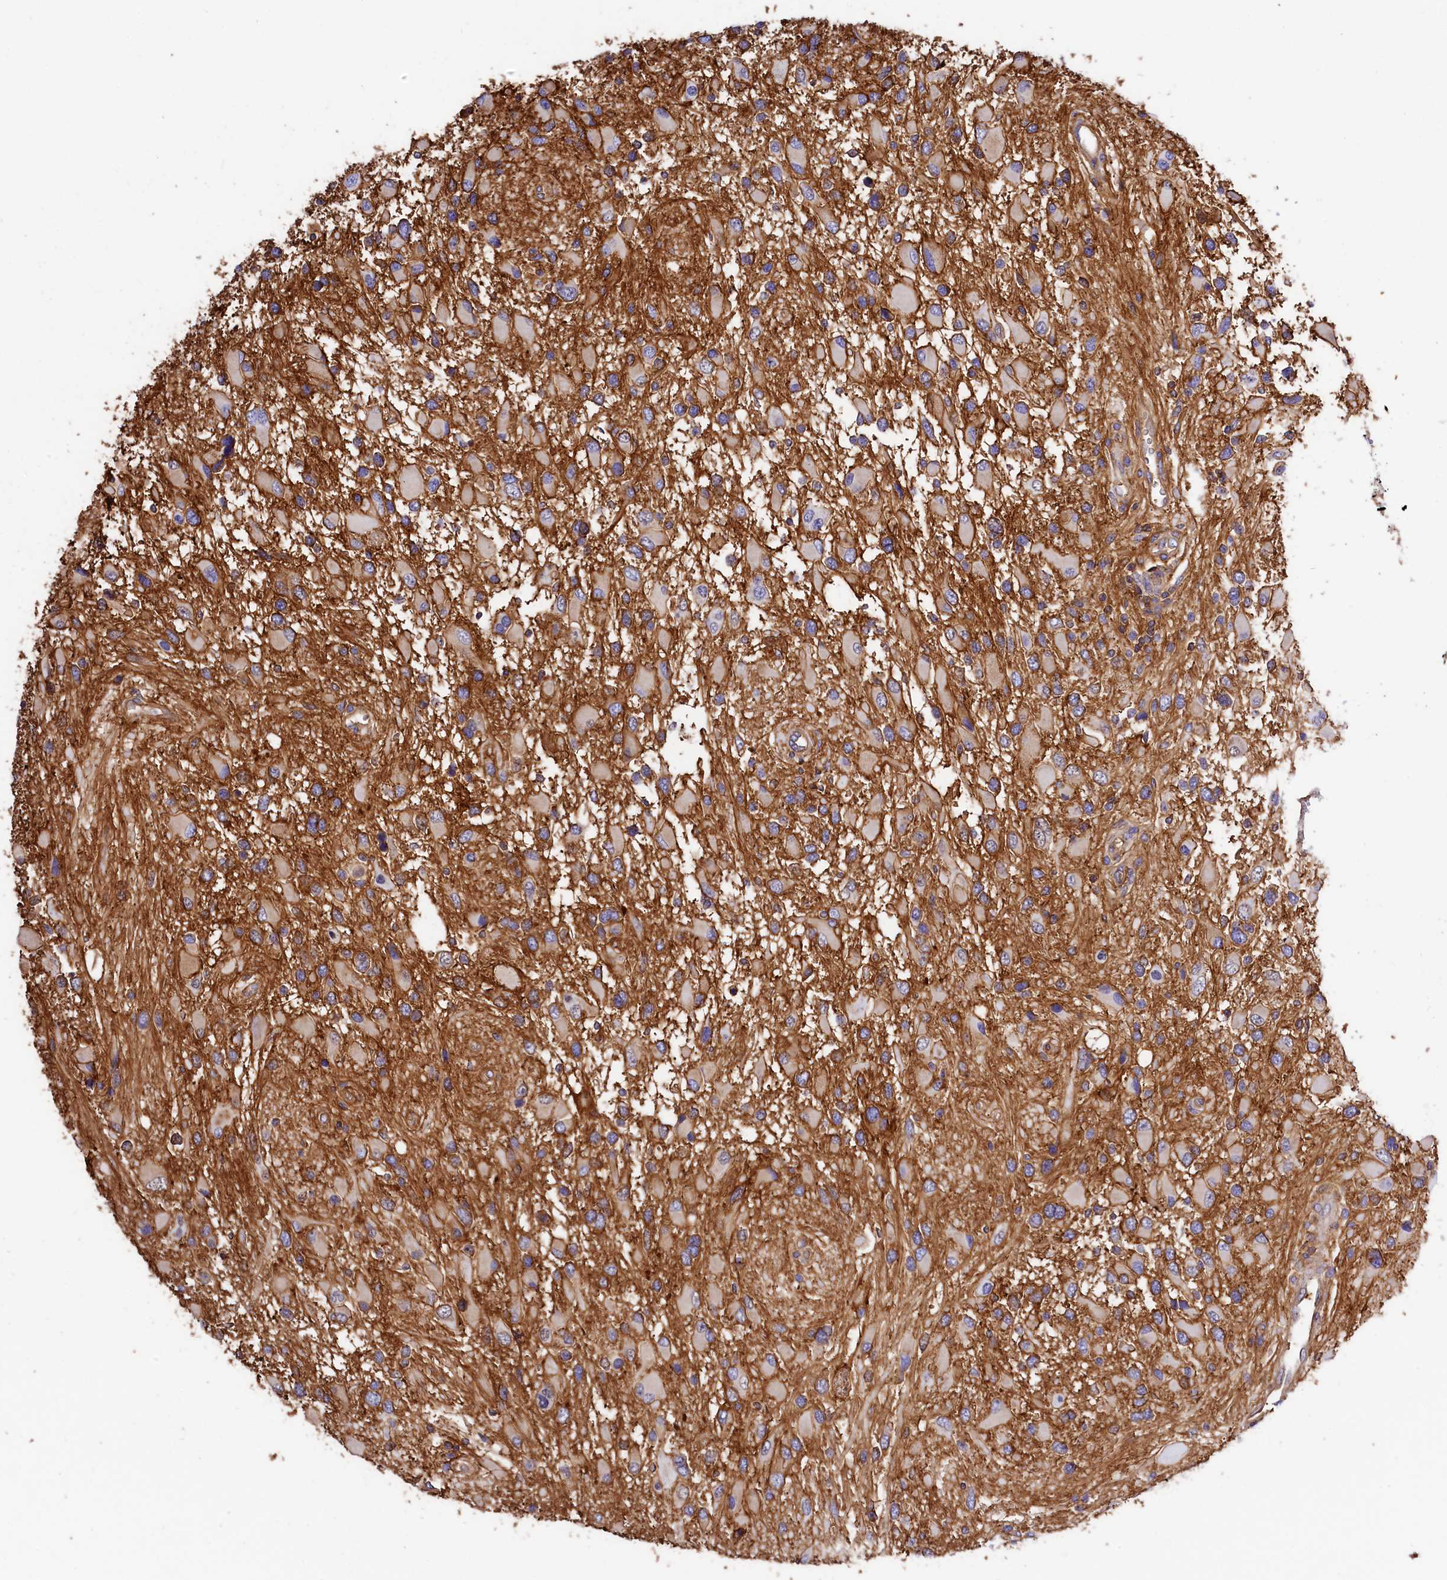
{"staining": {"intensity": "negative", "quantity": "none", "location": "none"}, "tissue": "glioma", "cell_type": "Tumor cells", "image_type": "cancer", "snomed": [{"axis": "morphology", "description": "Glioma, malignant, High grade"}, {"axis": "topography", "description": "Brain"}], "caption": "There is no significant staining in tumor cells of glioma.", "gene": "ATP2B4", "patient": {"sex": "male", "age": 53}}